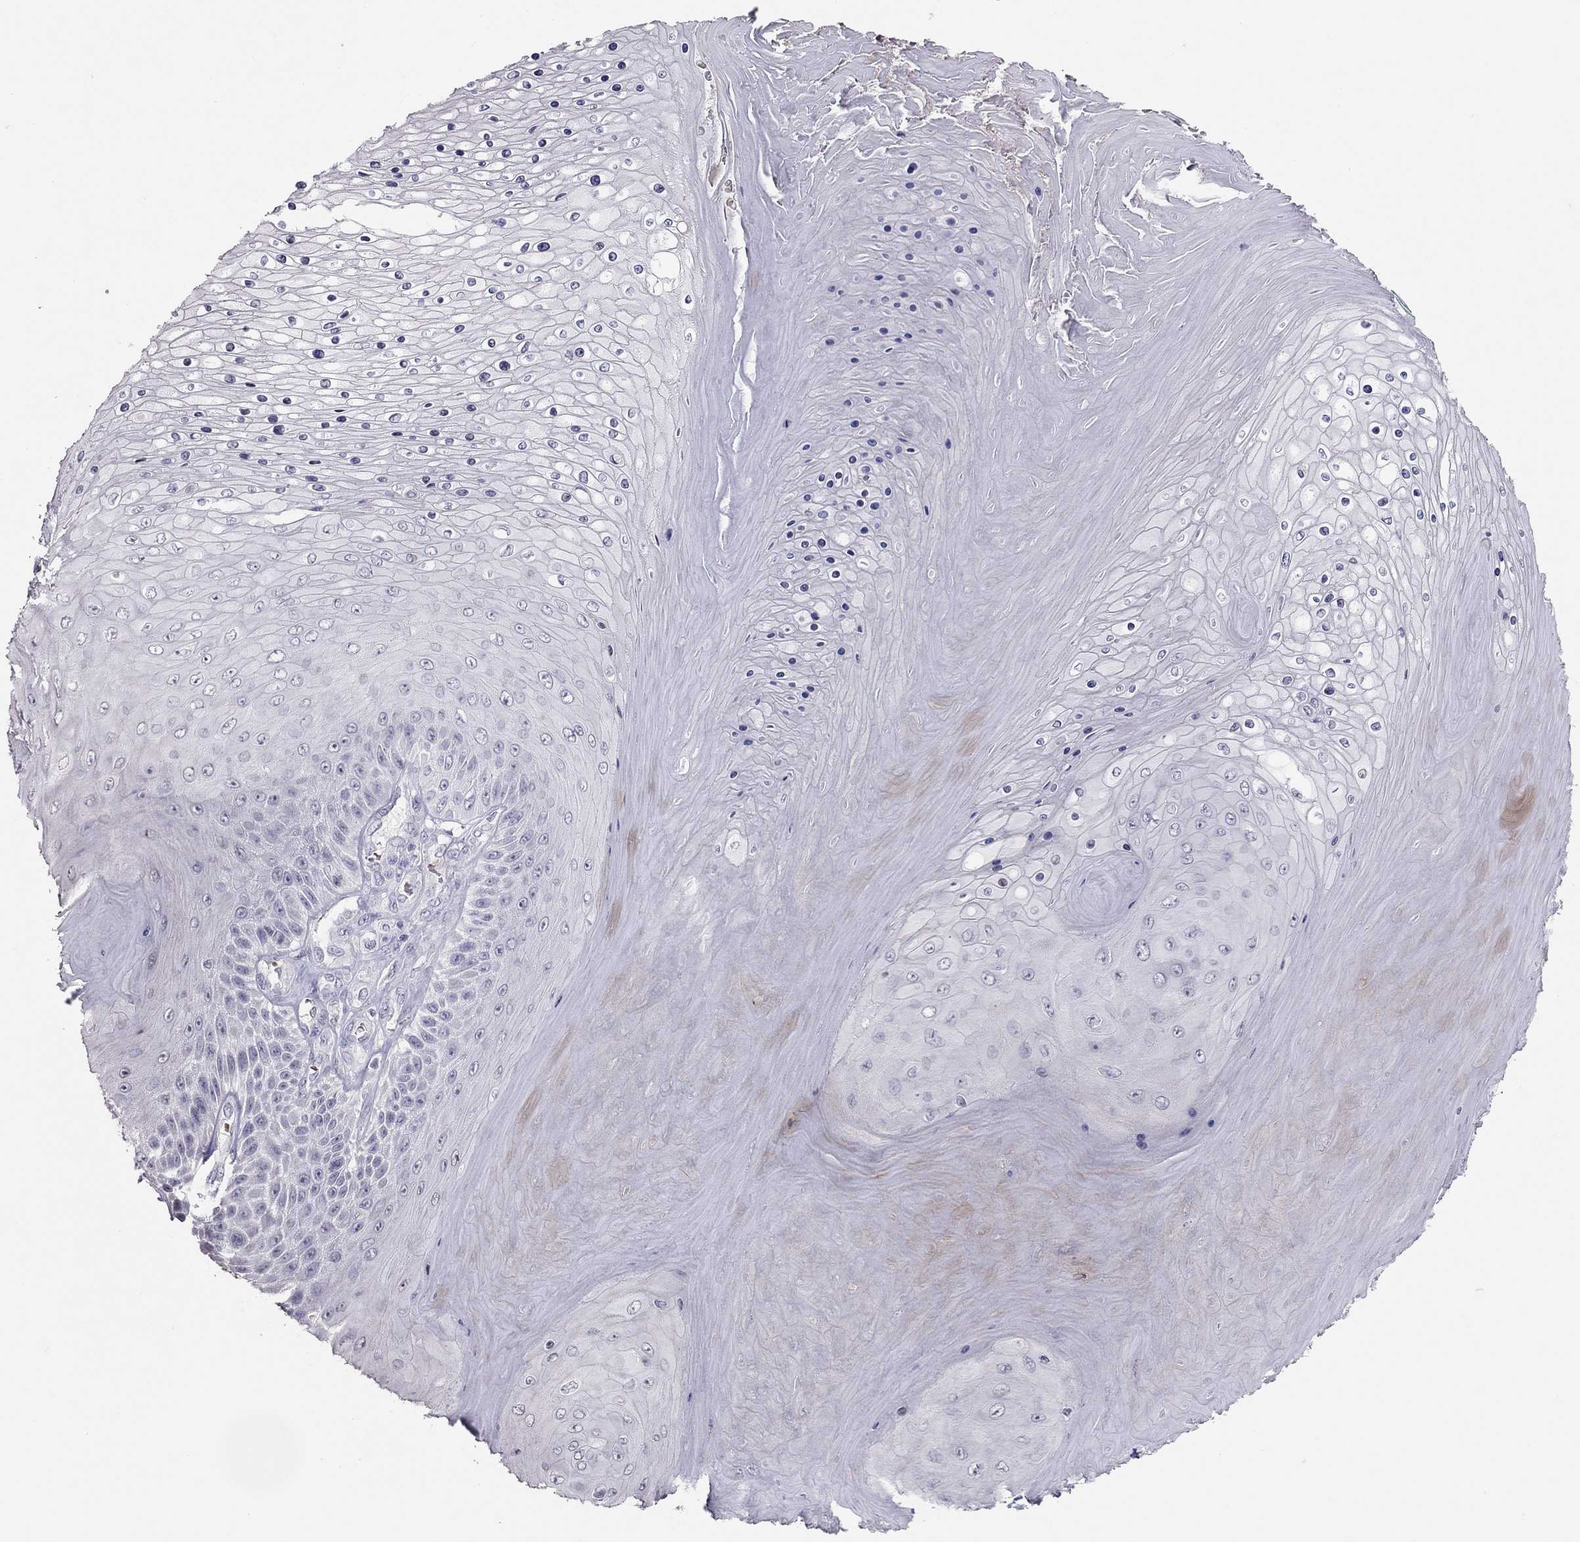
{"staining": {"intensity": "negative", "quantity": "none", "location": "none"}, "tissue": "skin cancer", "cell_type": "Tumor cells", "image_type": "cancer", "snomed": [{"axis": "morphology", "description": "Squamous cell carcinoma, NOS"}, {"axis": "topography", "description": "Skin"}], "caption": "High magnification brightfield microscopy of squamous cell carcinoma (skin) stained with DAB (3,3'-diaminobenzidine) (brown) and counterstained with hematoxylin (blue): tumor cells show no significant positivity.", "gene": "TSHB", "patient": {"sex": "male", "age": 62}}